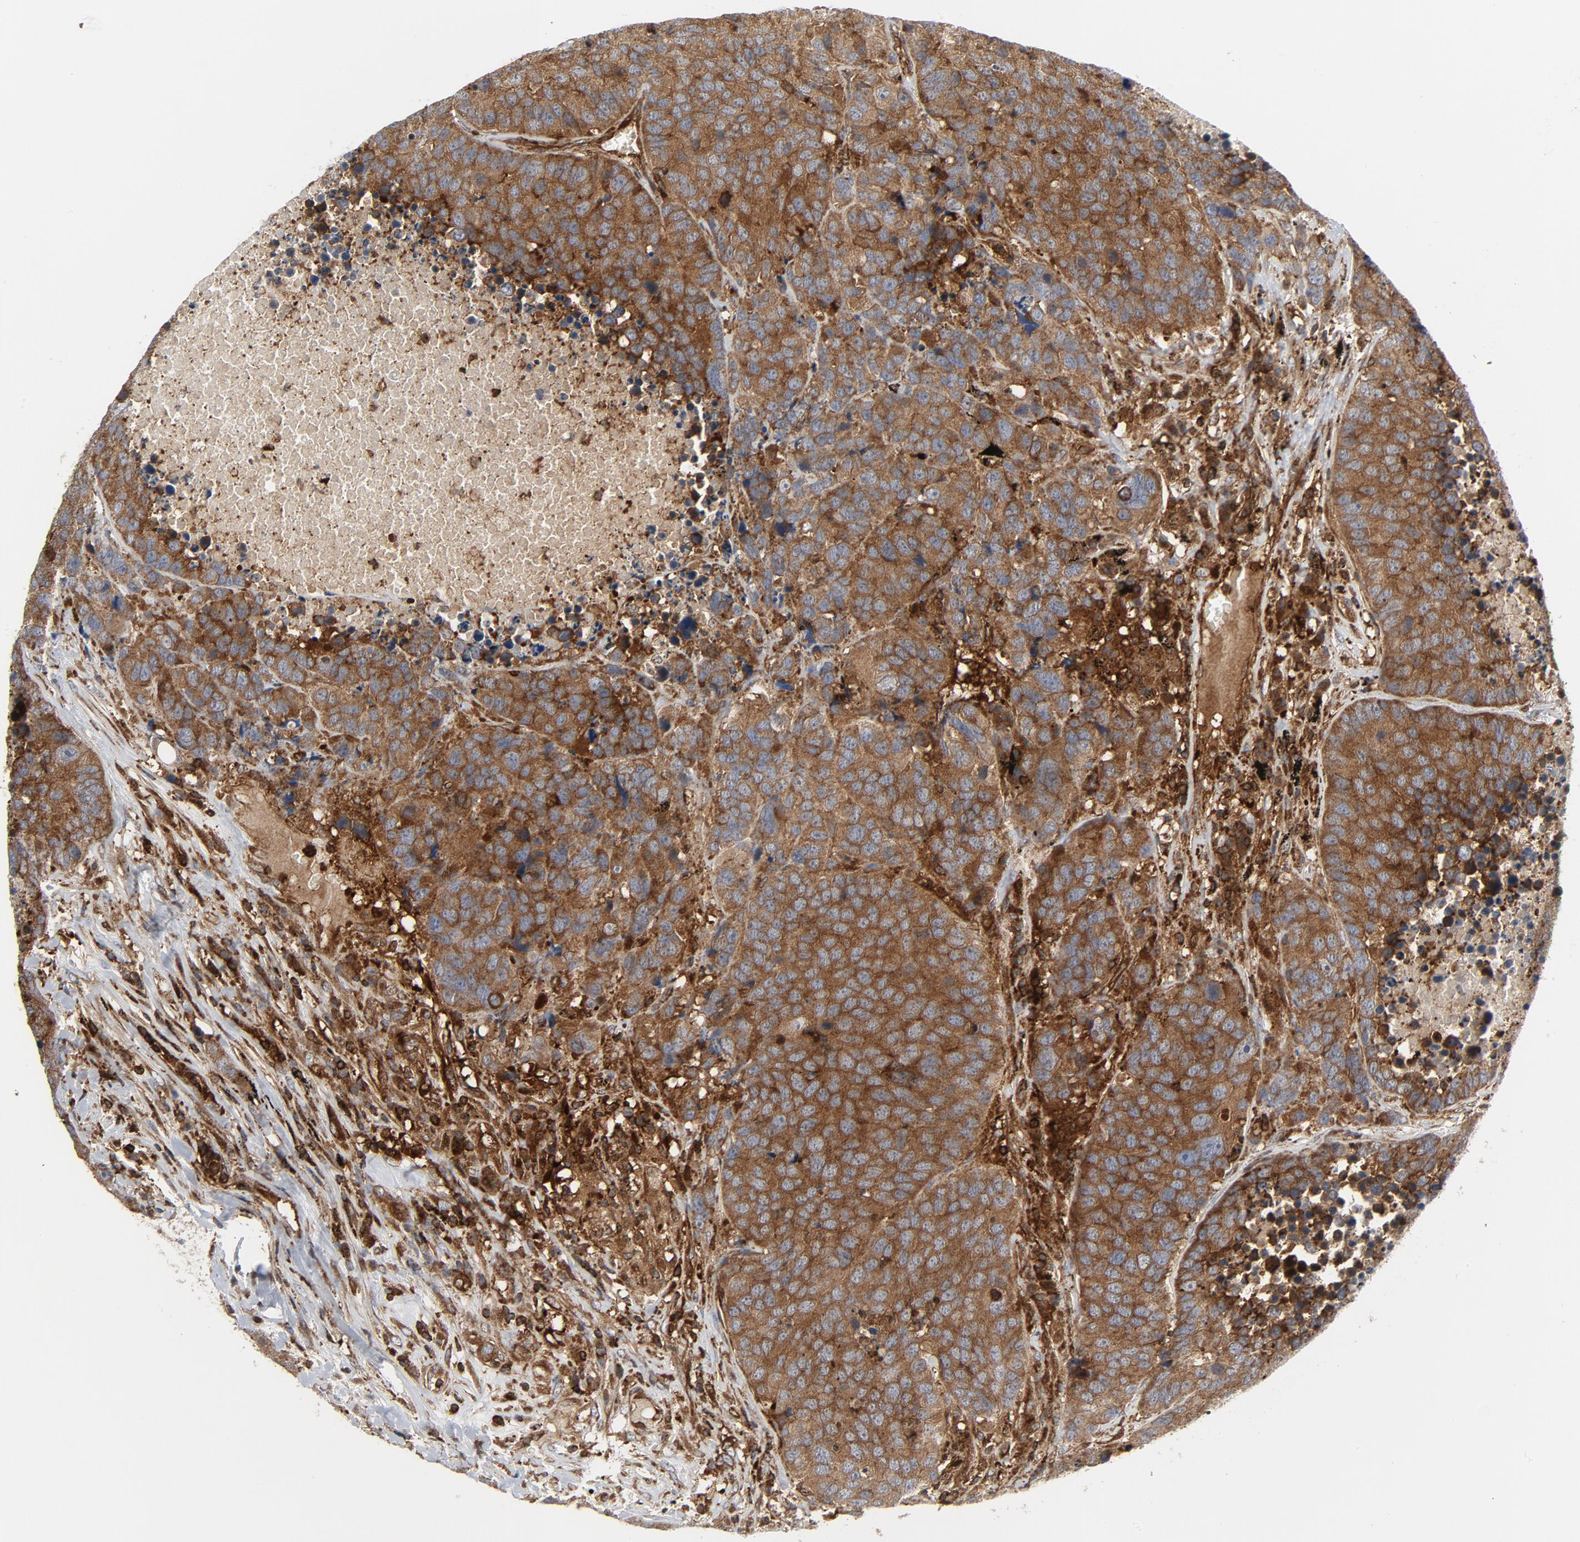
{"staining": {"intensity": "strong", "quantity": ">75%", "location": "cytoplasmic/membranous"}, "tissue": "carcinoid", "cell_type": "Tumor cells", "image_type": "cancer", "snomed": [{"axis": "morphology", "description": "Carcinoid, malignant, NOS"}, {"axis": "topography", "description": "Lung"}], "caption": "A brown stain shows strong cytoplasmic/membranous staining of a protein in carcinoid tumor cells. (DAB (3,3'-diaminobenzidine) IHC, brown staining for protein, blue staining for nuclei).", "gene": "YES1", "patient": {"sex": "male", "age": 60}}